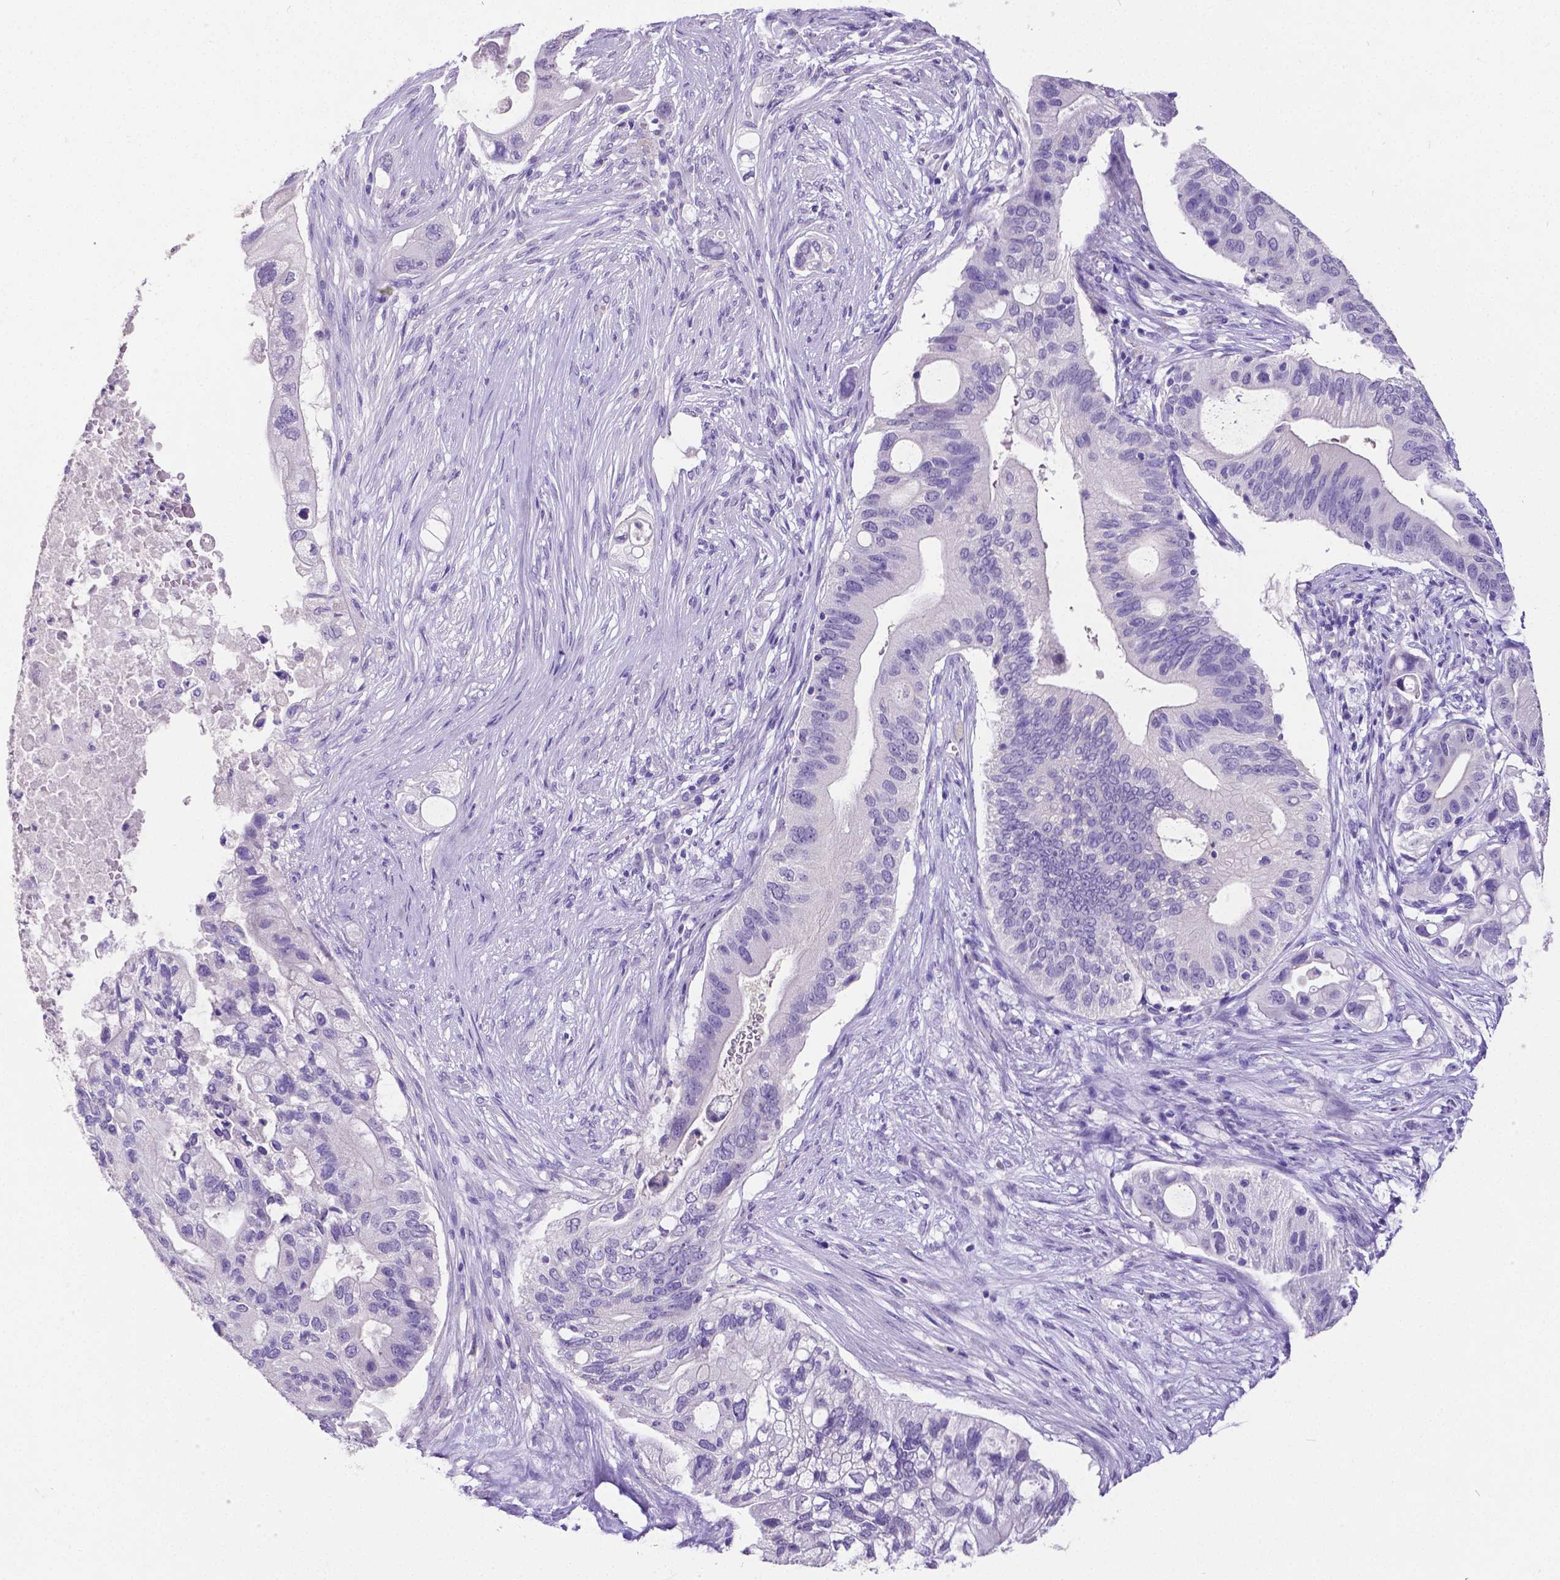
{"staining": {"intensity": "negative", "quantity": "none", "location": "none"}, "tissue": "pancreatic cancer", "cell_type": "Tumor cells", "image_type": "cancer", "snomed": [{"axis": "morphology", "description": "Adenocarcinoma, NOS"}, {"axis": "topography", "description": "Pancreas"}], "caption": "This is an immunohistochemistry (IHC) micrograph of pancreatic cancer (adenocarcinoma). There is no staining in tumor cells.", "gene": "SATB2", "patient": {"sex": "female", "age": 72}}